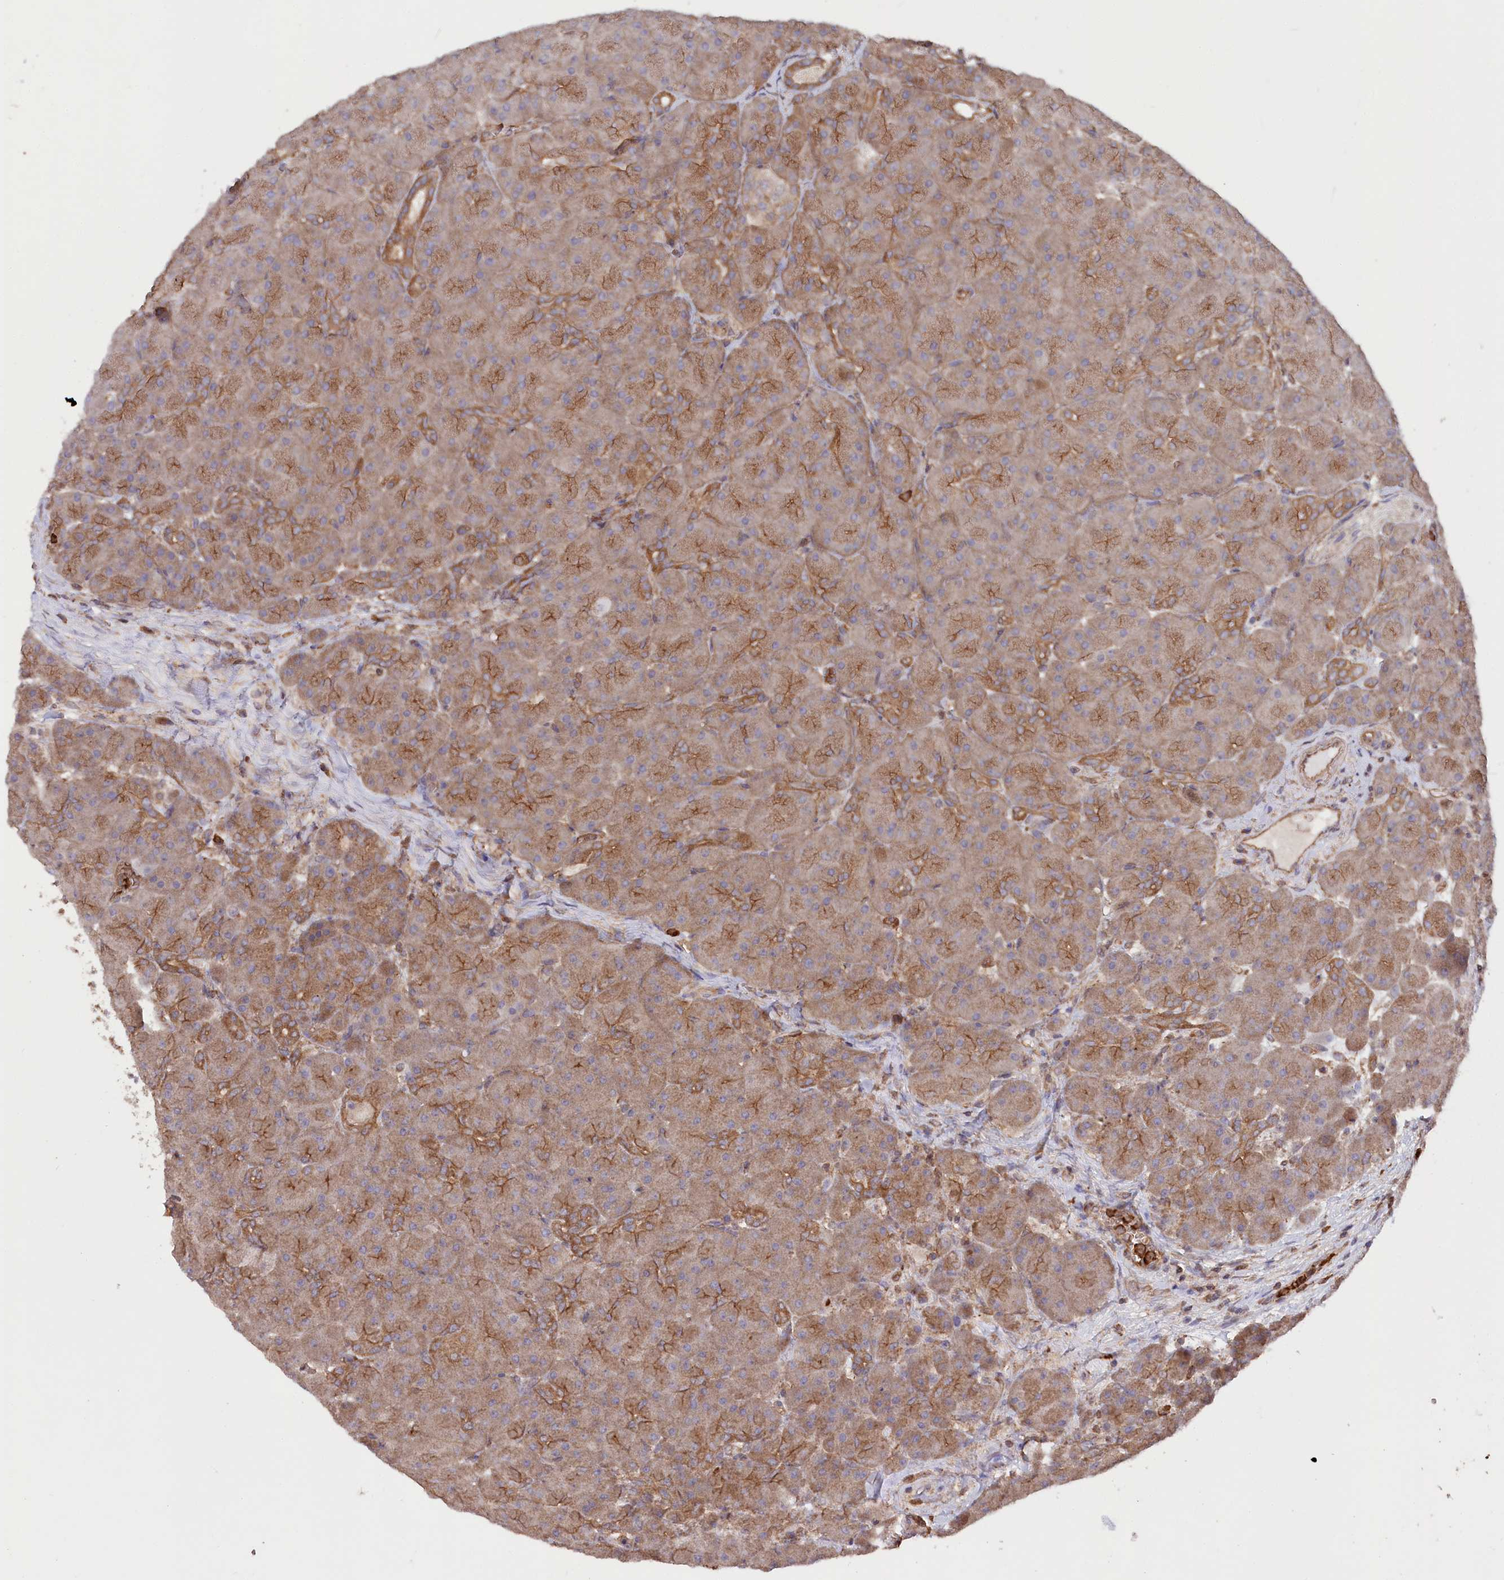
{"staining": {"intensity": "moderate", "quantity": ">75%", "location": "cytoplasmic/membranous"}, "tissue": "pancreas", "cell_type": "Exocrine glandular cells", "image_type": "normal", "snomed": [{"axis": "morphology", "description": "Normal tissue, NOS"}, {"axis": "topography", "description": "Pancreas"}], "caption": "The immunohistochemical stain shows moderate cytoplasmic/membranous staining in exocrine glandular cells of benign pancreas.", "gene": "LSG1", "patient": {"sex": "male", "age": 66}}